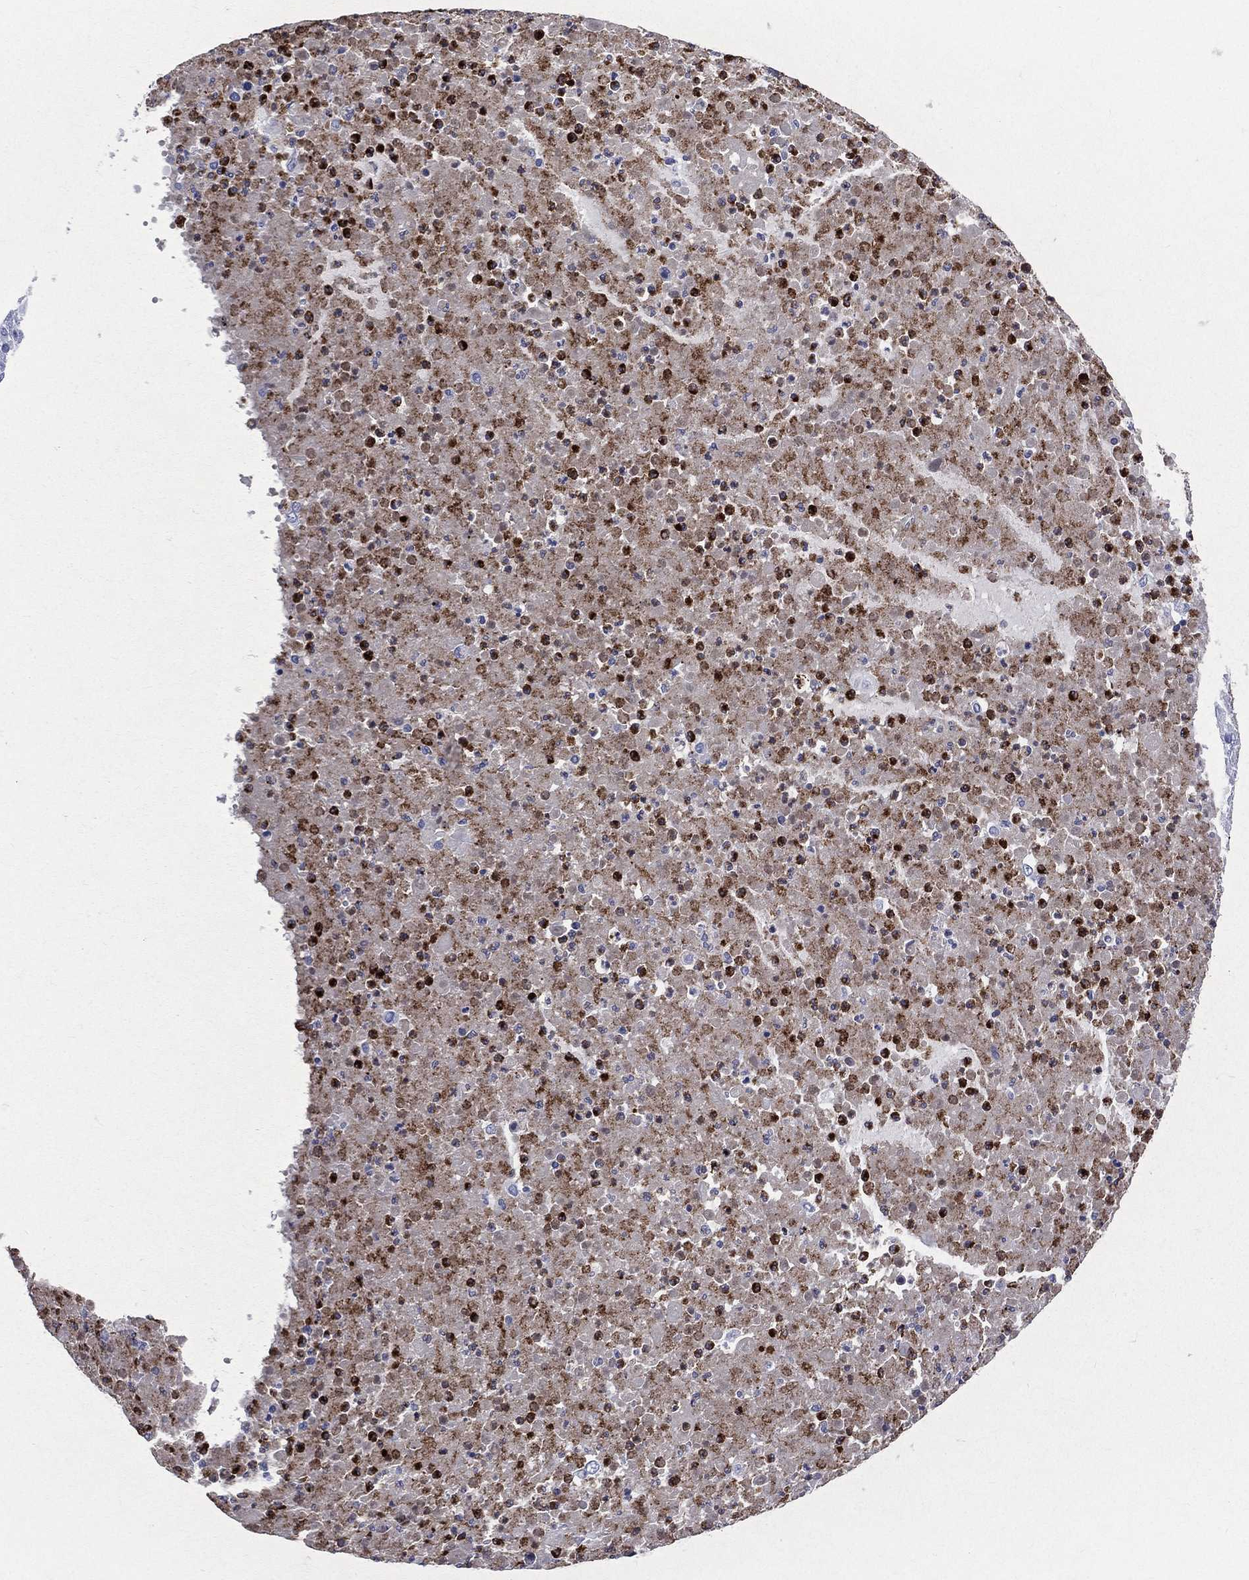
{"staining": {"intensity": "negative", "quantity": "none", "location": "none"}, "tissue": "lung cancer", "cell_type": "Tumor cells", "image_type": "cancer", "snomed": [{"axis": "morphology", "description": "Normal tissue, NOS"}, {"axis": "morphology", "description": "Squamous cell carcinoma, NOS"}, {"axis": "topography", "description": "Bronchus"}, {"axis": "topography", "description": "Lung"}], "caption": "Immunohistochemical staining of squamous cell carcinoma (lung) displays no significant positivity in tumor cells.", "gene": "PGLYRP1", "patient": {"sex": "male", "age": 64}}